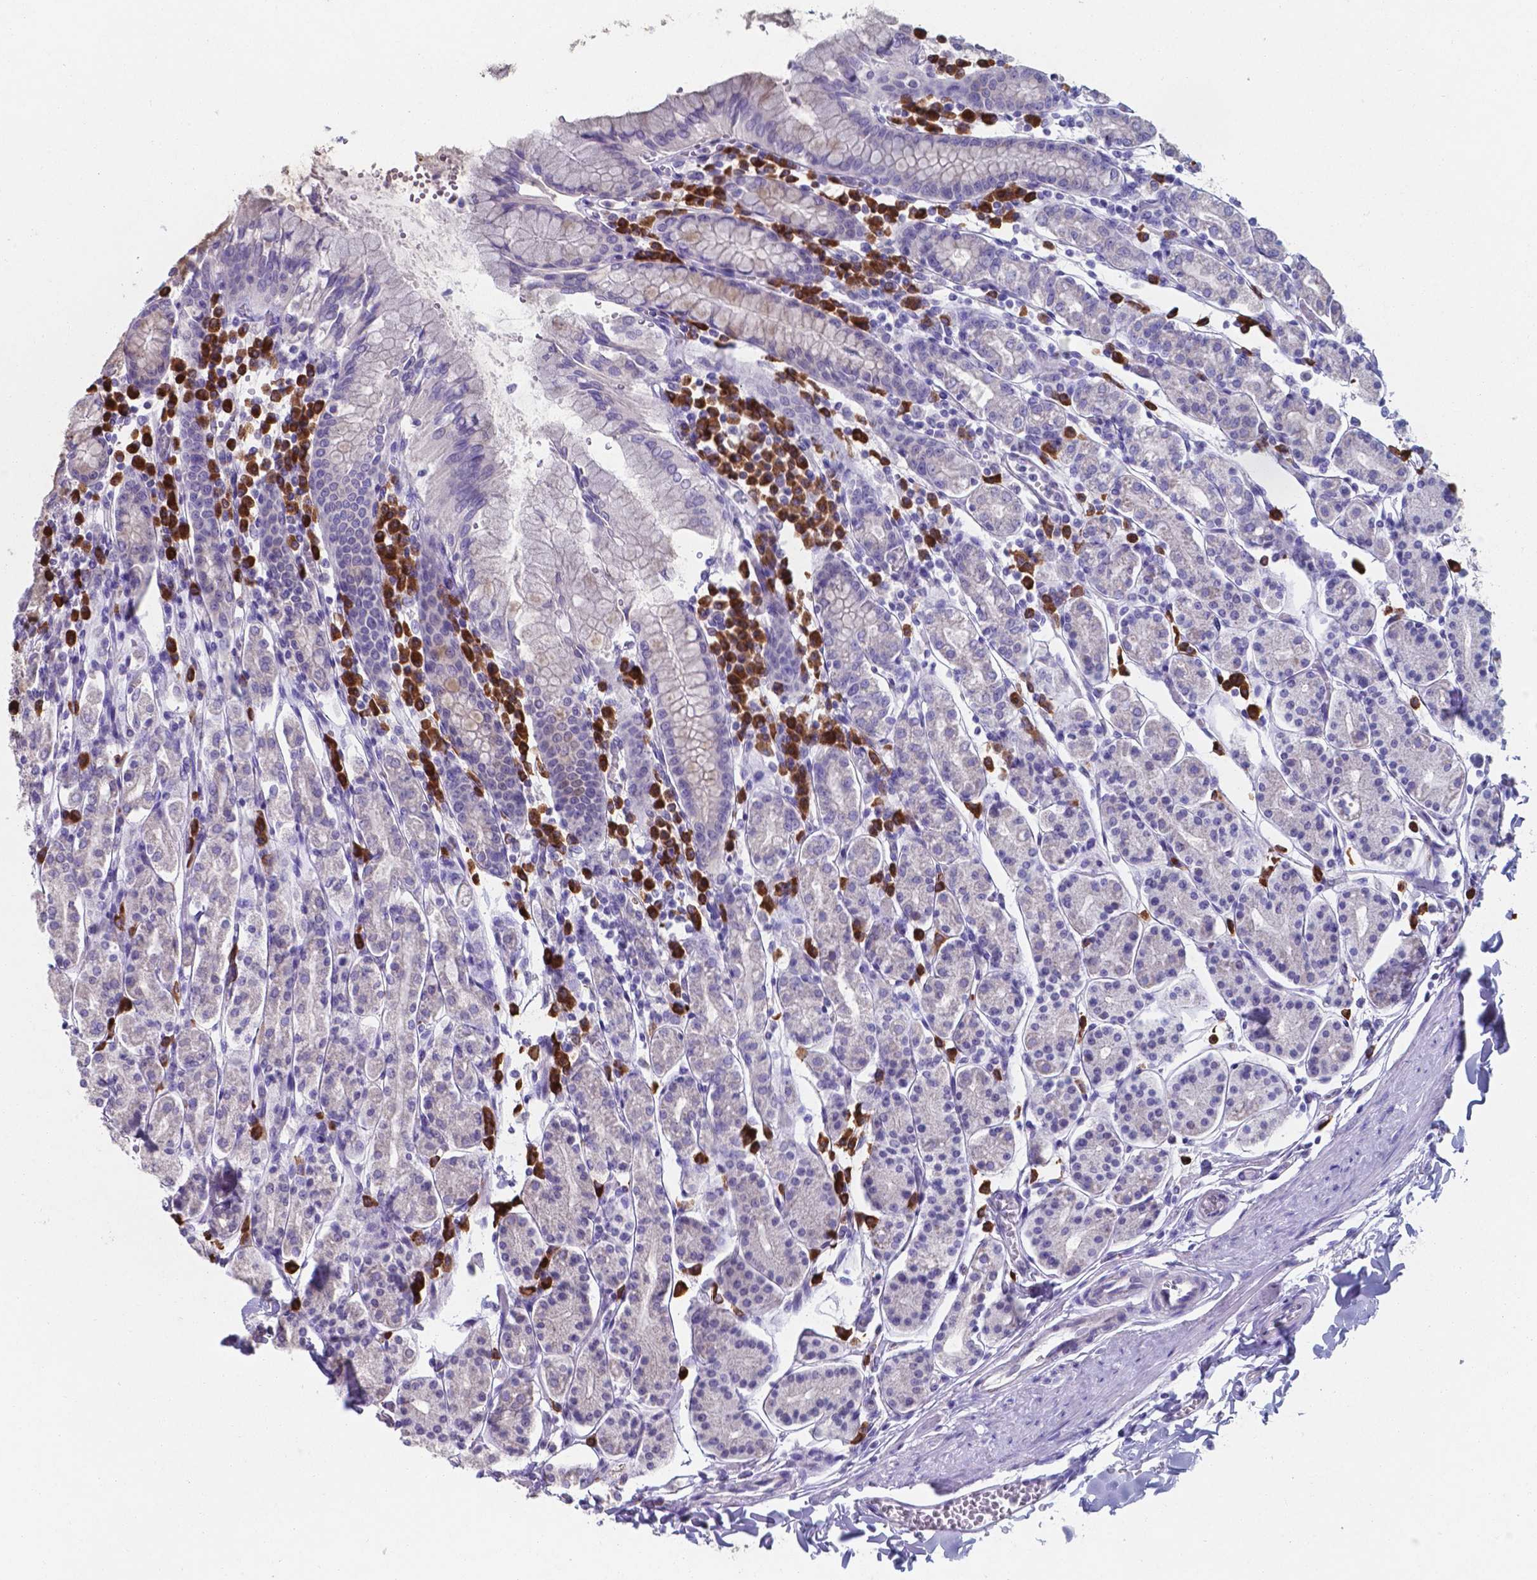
{"staining": {"intensity": "negative", "quantity": "none", "location": "none"}, "tissue": "stomach", "cell_type": "Glandular cells", "image_type": "normal", "snomed": [{"axis": "morphology", "description": "Normal tissue, NOS"}, {"axis": "topography", "description": "Stomach, upper"}, {"axis": "topography", "description": "Stomach"}], "caption": "Stomach stained for a protein using immunohistochemistry (IHC) demonstrates no expression glandular cells.", "gene": "UBE2J1", "patient": {"sex": "male", "age": 62}}